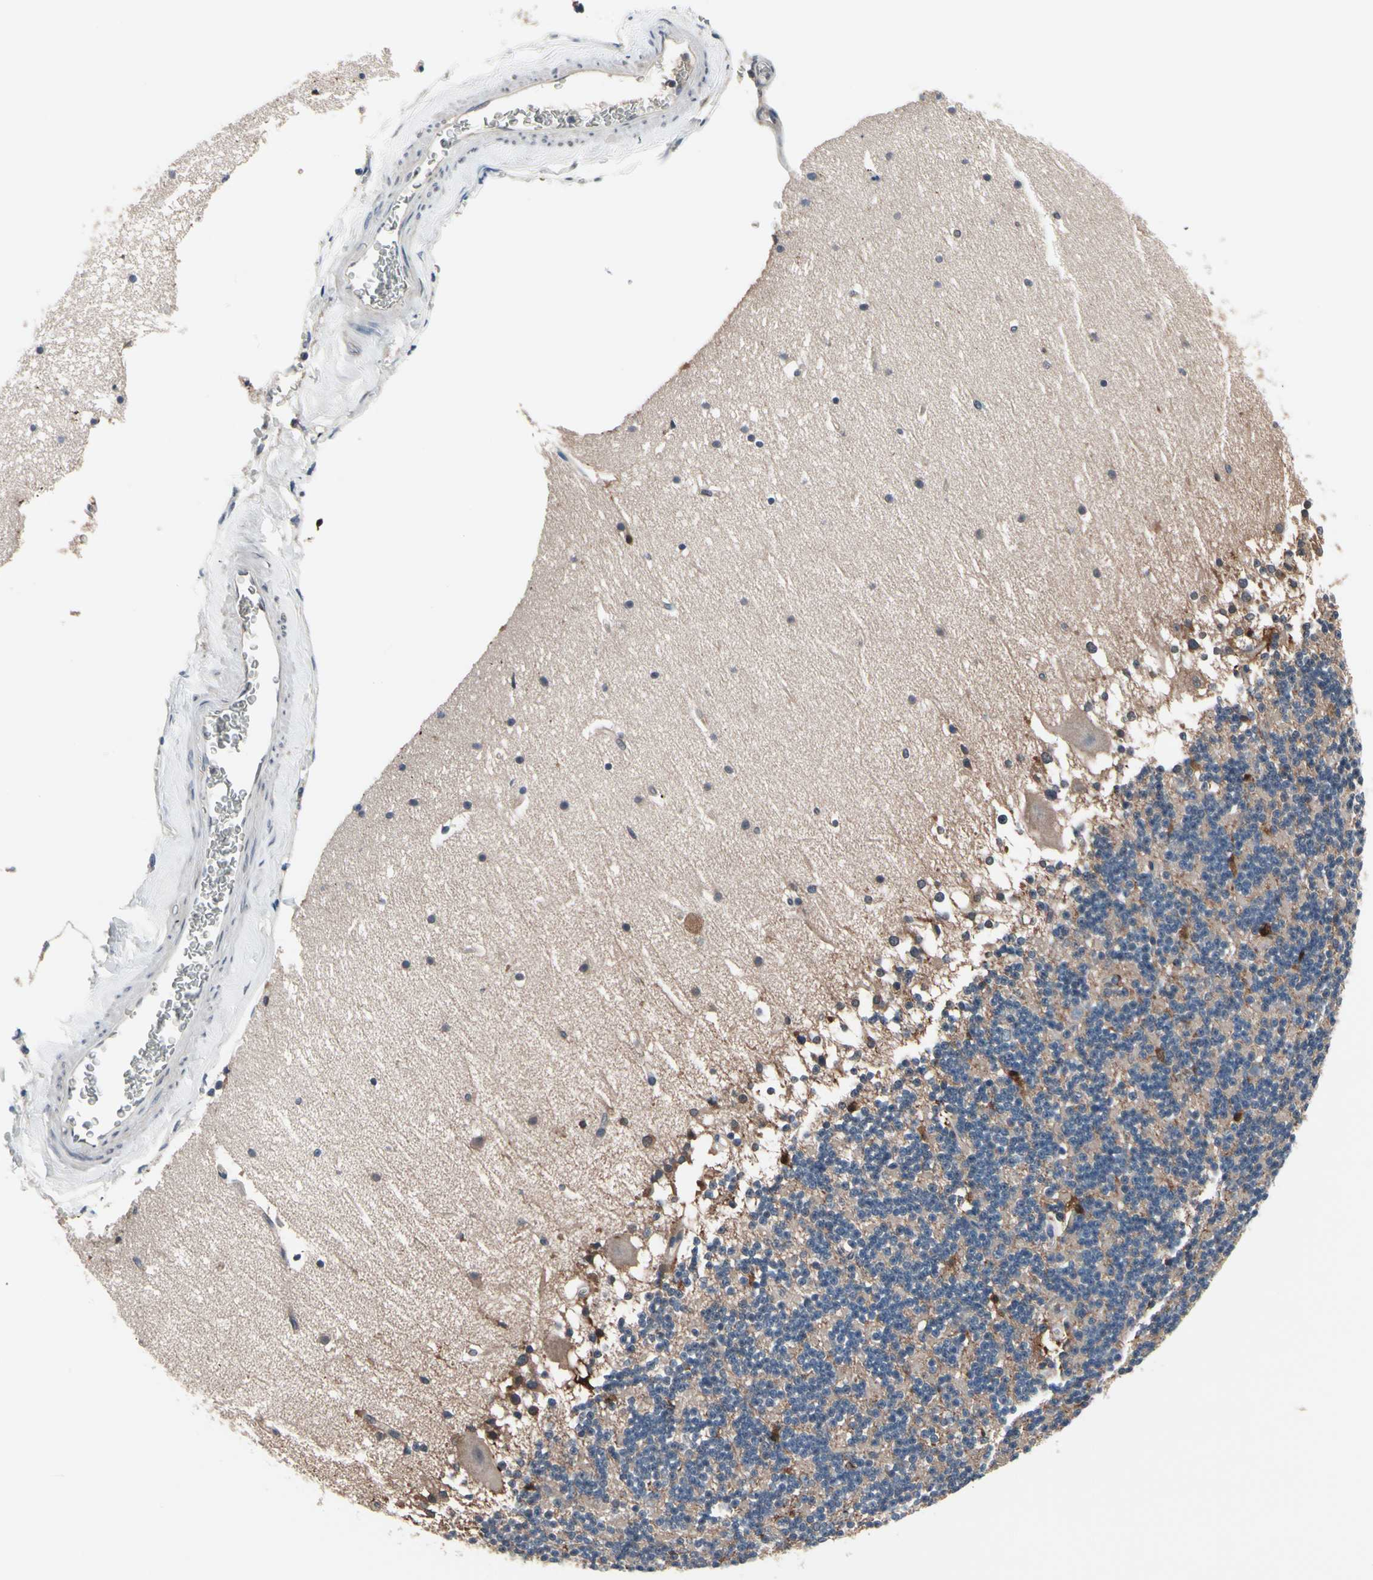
{"staining": {"intensity": "weak", "quantity": "25%-75%", "location": "cytoplasmic/membranous"}, "tissue": "cerebellum", "cell_type": "Cells in granular layer", "image_type": "normal", "snomed": [{"axis": "morphology", "description": "Normal tissue, NOS"}, {"axis": "topography", "description": "Cerebellum"}], "caption": "Immunohistochemical staining of normal human cerebellum exhibits 25%-75% levels of weak cytoplasmic/membranous protein positivity in about 25%-75% of cells in granular layer. Using DAB (brown) and hematoxylin (blue) stains, captured at high magnification using brightfield microscopy.", "gene": "PRDX6", "patient": {"sex": "female", "age": 19}}